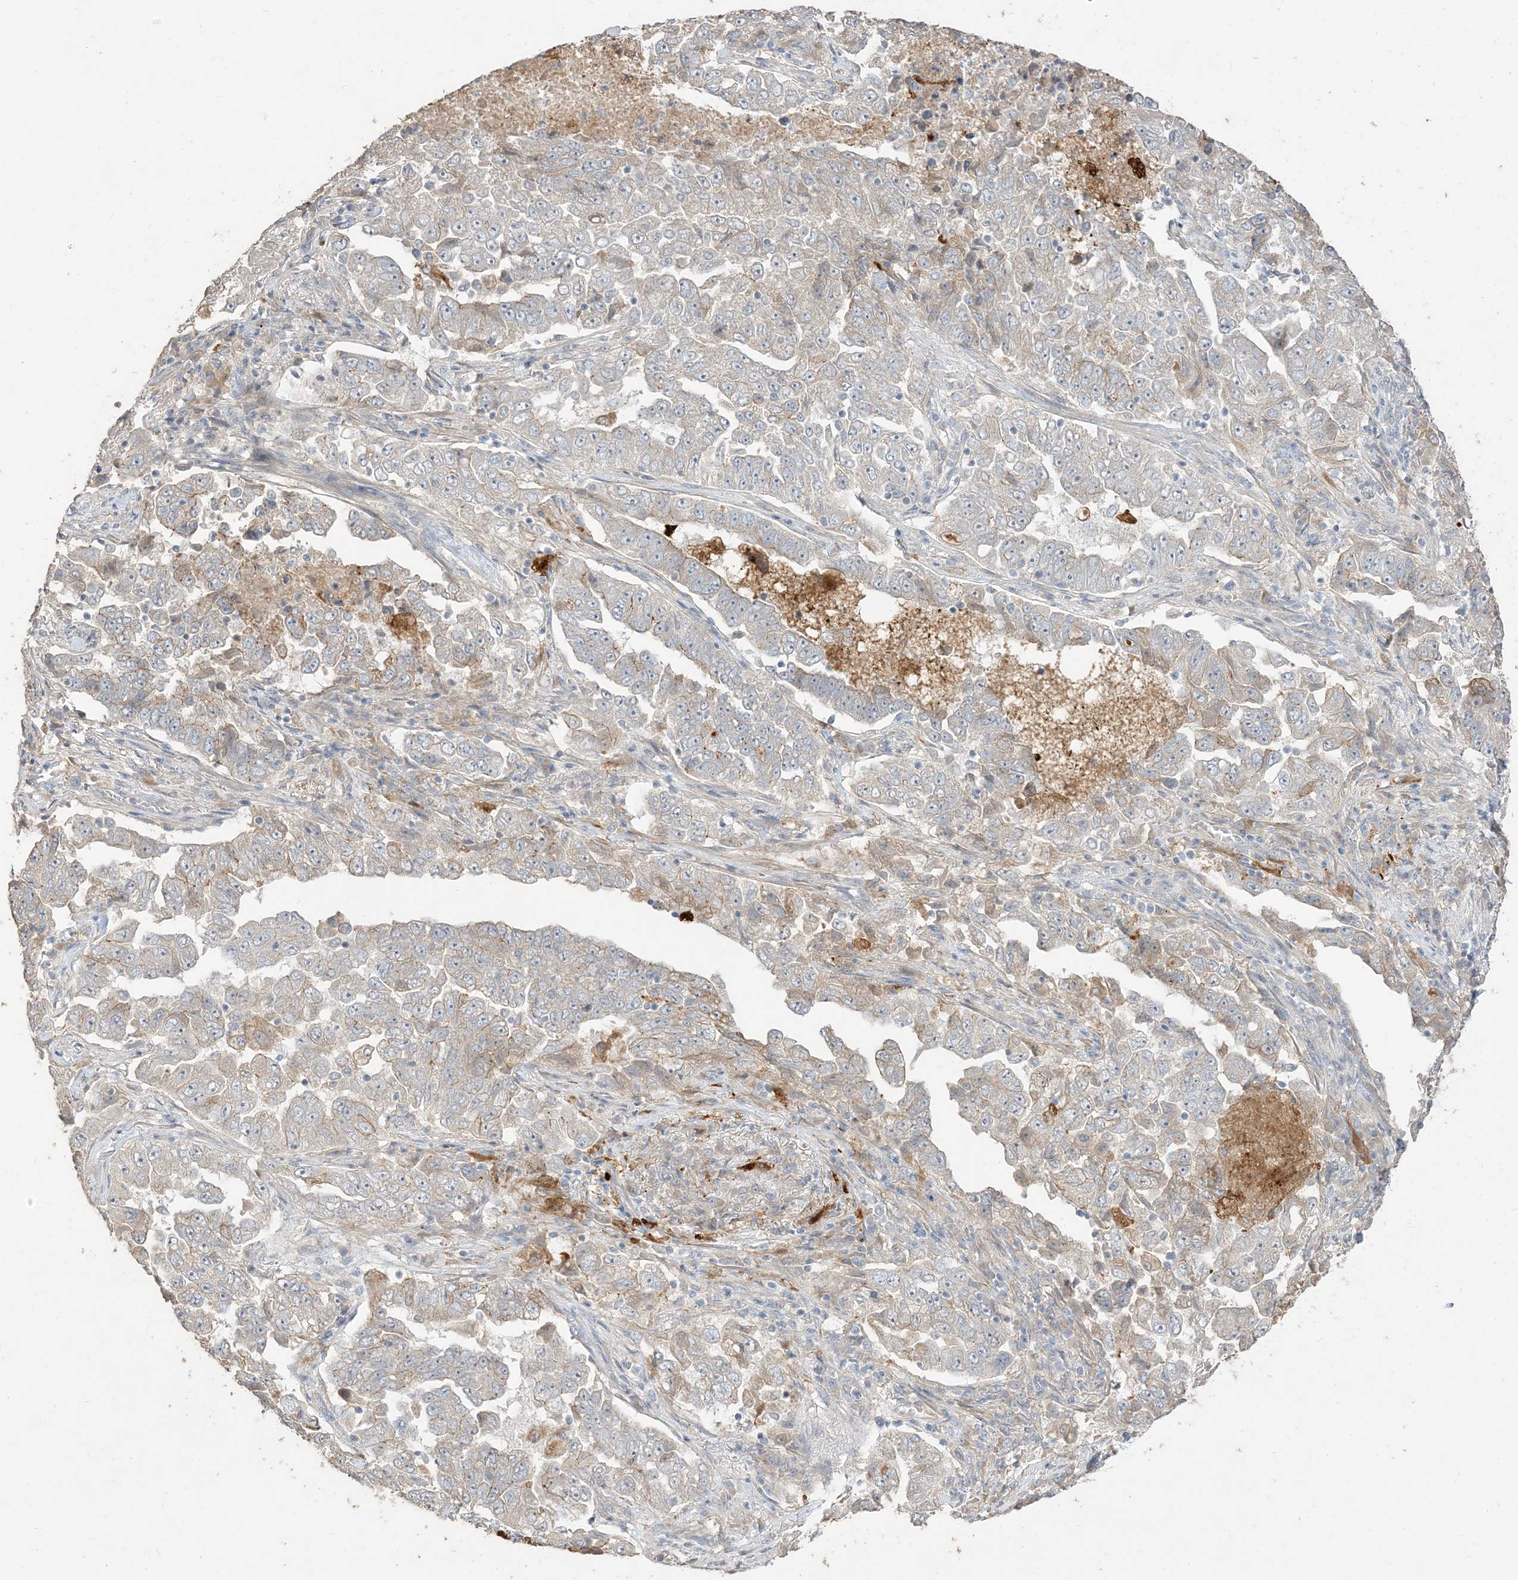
{"staining": {"intensity": "weak", "quantity": "<25%", "location": "cytoplasmic/membranous"}, "tissue": "lung cancer", "cell_type": "Tumor cells", "image_type": "cancer", "snomed": [{"axis": "morphology", "description": "Adenocarcinoma, NOS"}, {"axis": "topography", "description": "Lung"}], "caption": "This histopathology image is of lung adenocarcinoma stained with immunohistochemistry (IHC) to label a protein in brown with the nuclei are counter-stained blue. There is no positivity in tumor cells.", "gene": "RNF175", "patient": {"sex": "female", "age": 51}}